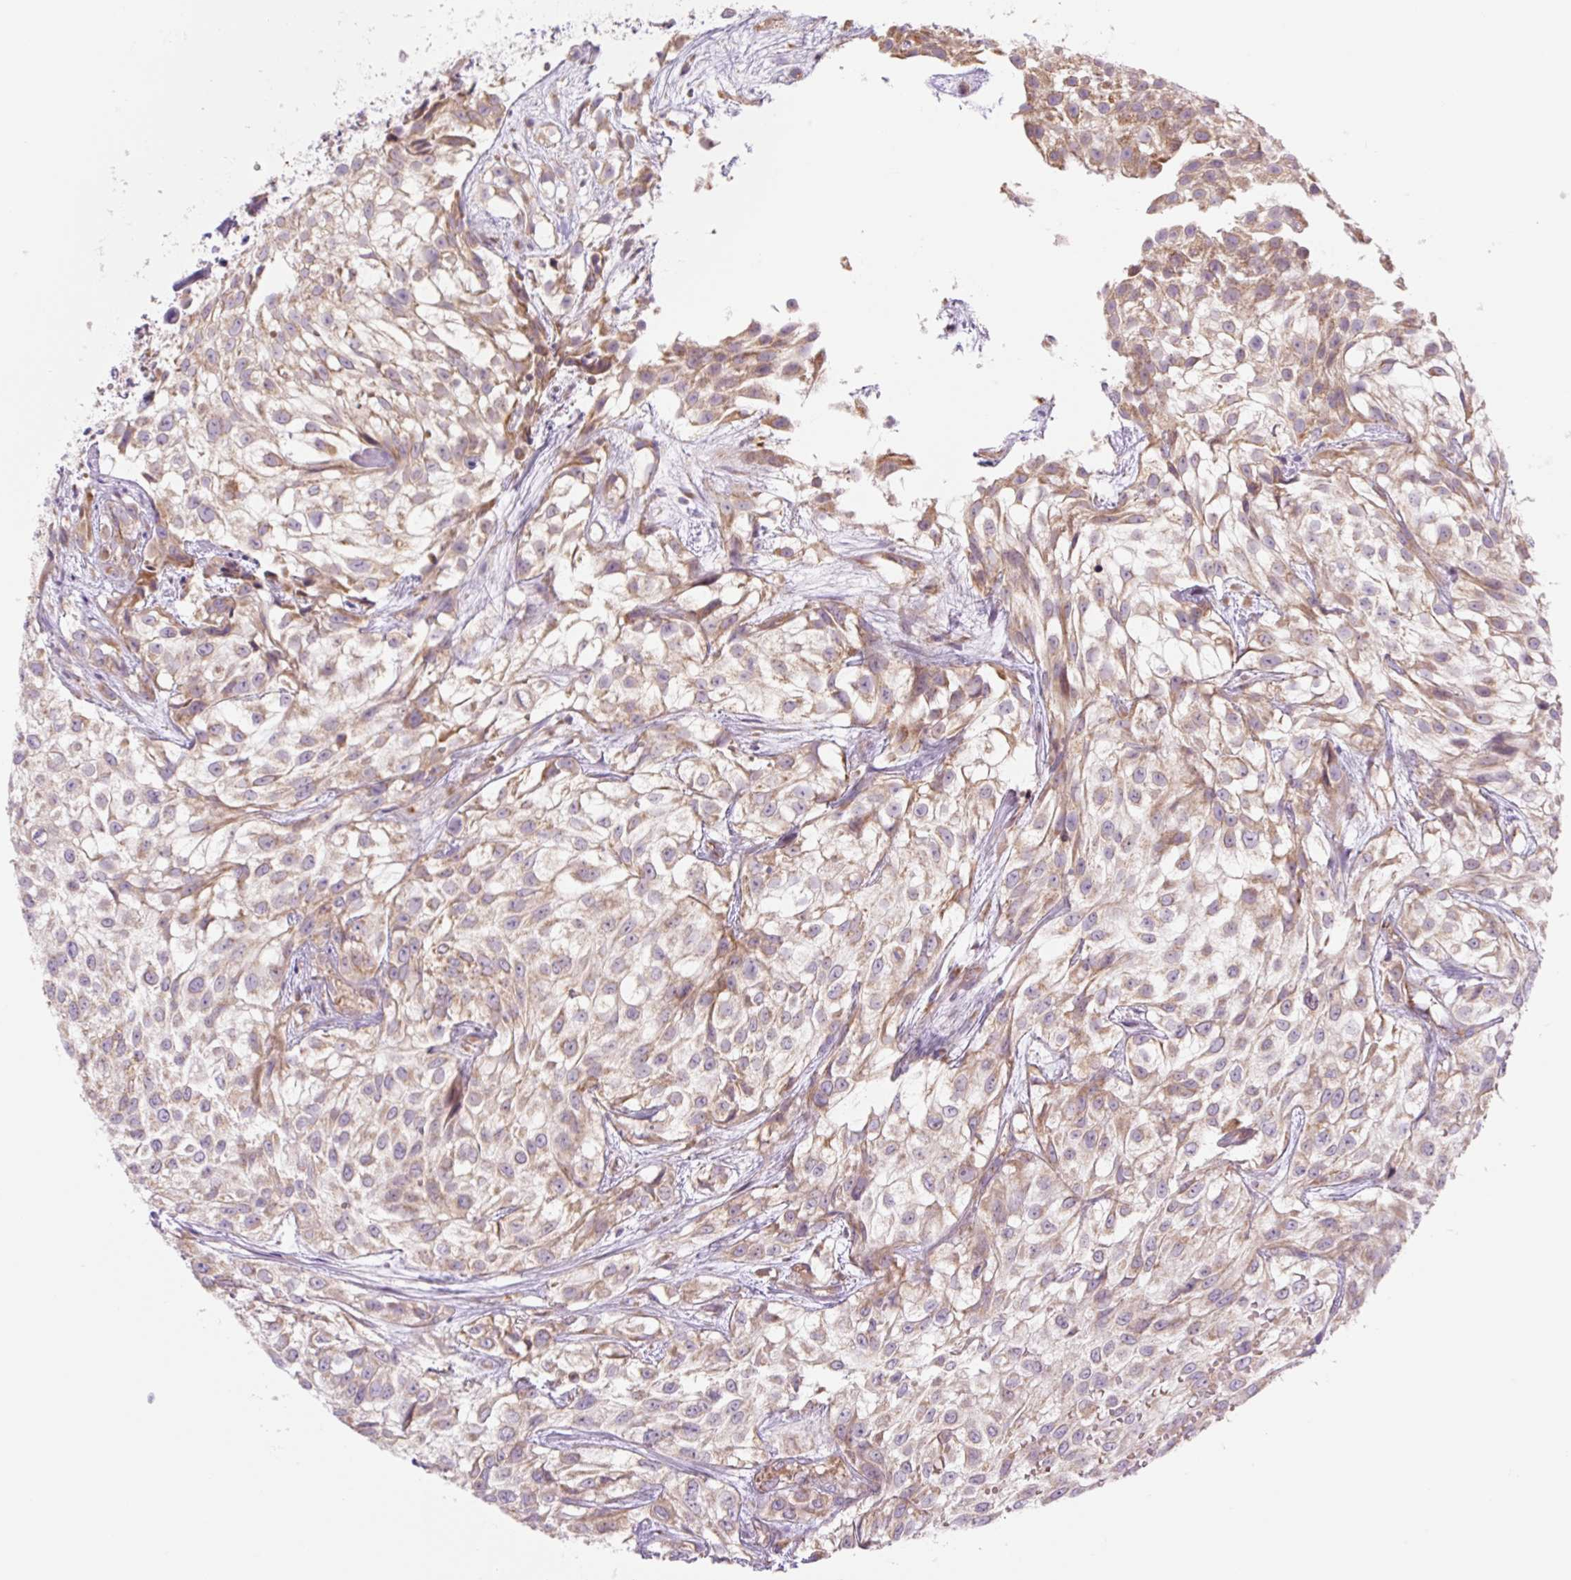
{"staining": {"intensity": "weak", "quantity": "25%-75%", "location": "cytoplasmic/membranous"}, "tissue": "urothelial cancer", "cell_type": "Tumor cells", "image_type": "cancer", "snomed": [{"axis": "morphology", "description": "Urothelial carcinoma, High grade"}, {"axis": "topography", "description": "Urinary bladder"}], "caption": "Tumor cells reveal low levels of weak cytoplasmic/membranous staining in about 25%-75% of cells in human high-grade urothelial carcinoma.", "gene": "GOSR2", "patient": {"sex": "male", "age": 56}}